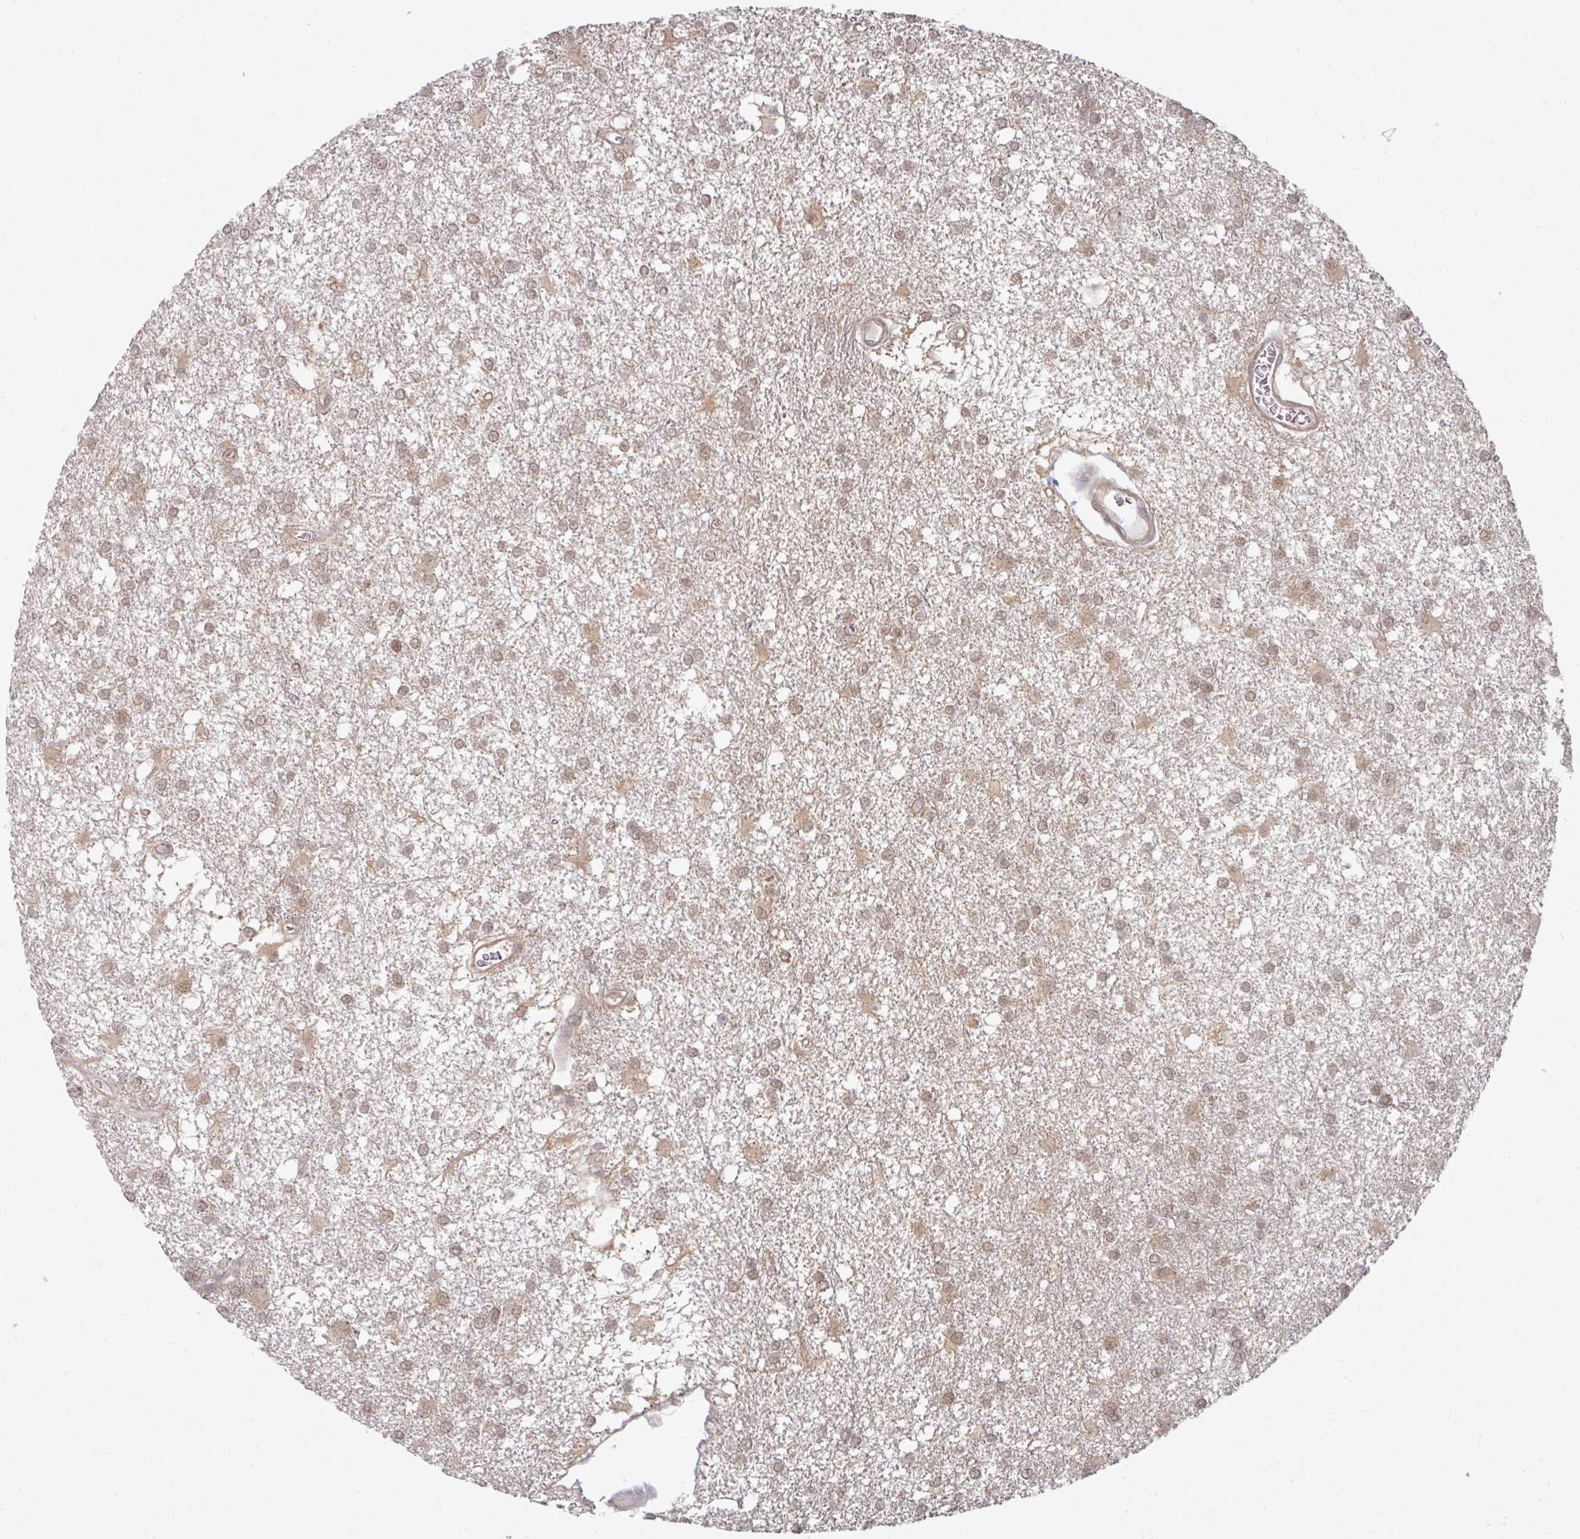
{"staining": {"intensity": "weak", "quantity": ">75%", "location": "cytoplasmic/membranous,nuclear"}, "tissue": "glioma", "cell_type": "Tumor cells", "image_type": "cancer", "snomed": [{"axis": "morphology", "description": "Glioma, malignant, High grade"}, {"axis": "topography", "description": "Brain"}], "caption": "IHC of malignant glioma (high-grade) reveals low levels of weak cytoplasmic/membranous and nuclear positivity in about >75% of tumor cells.", "gene": "PSME3IP1", "patient": {"sex": "male", "age": 48}}